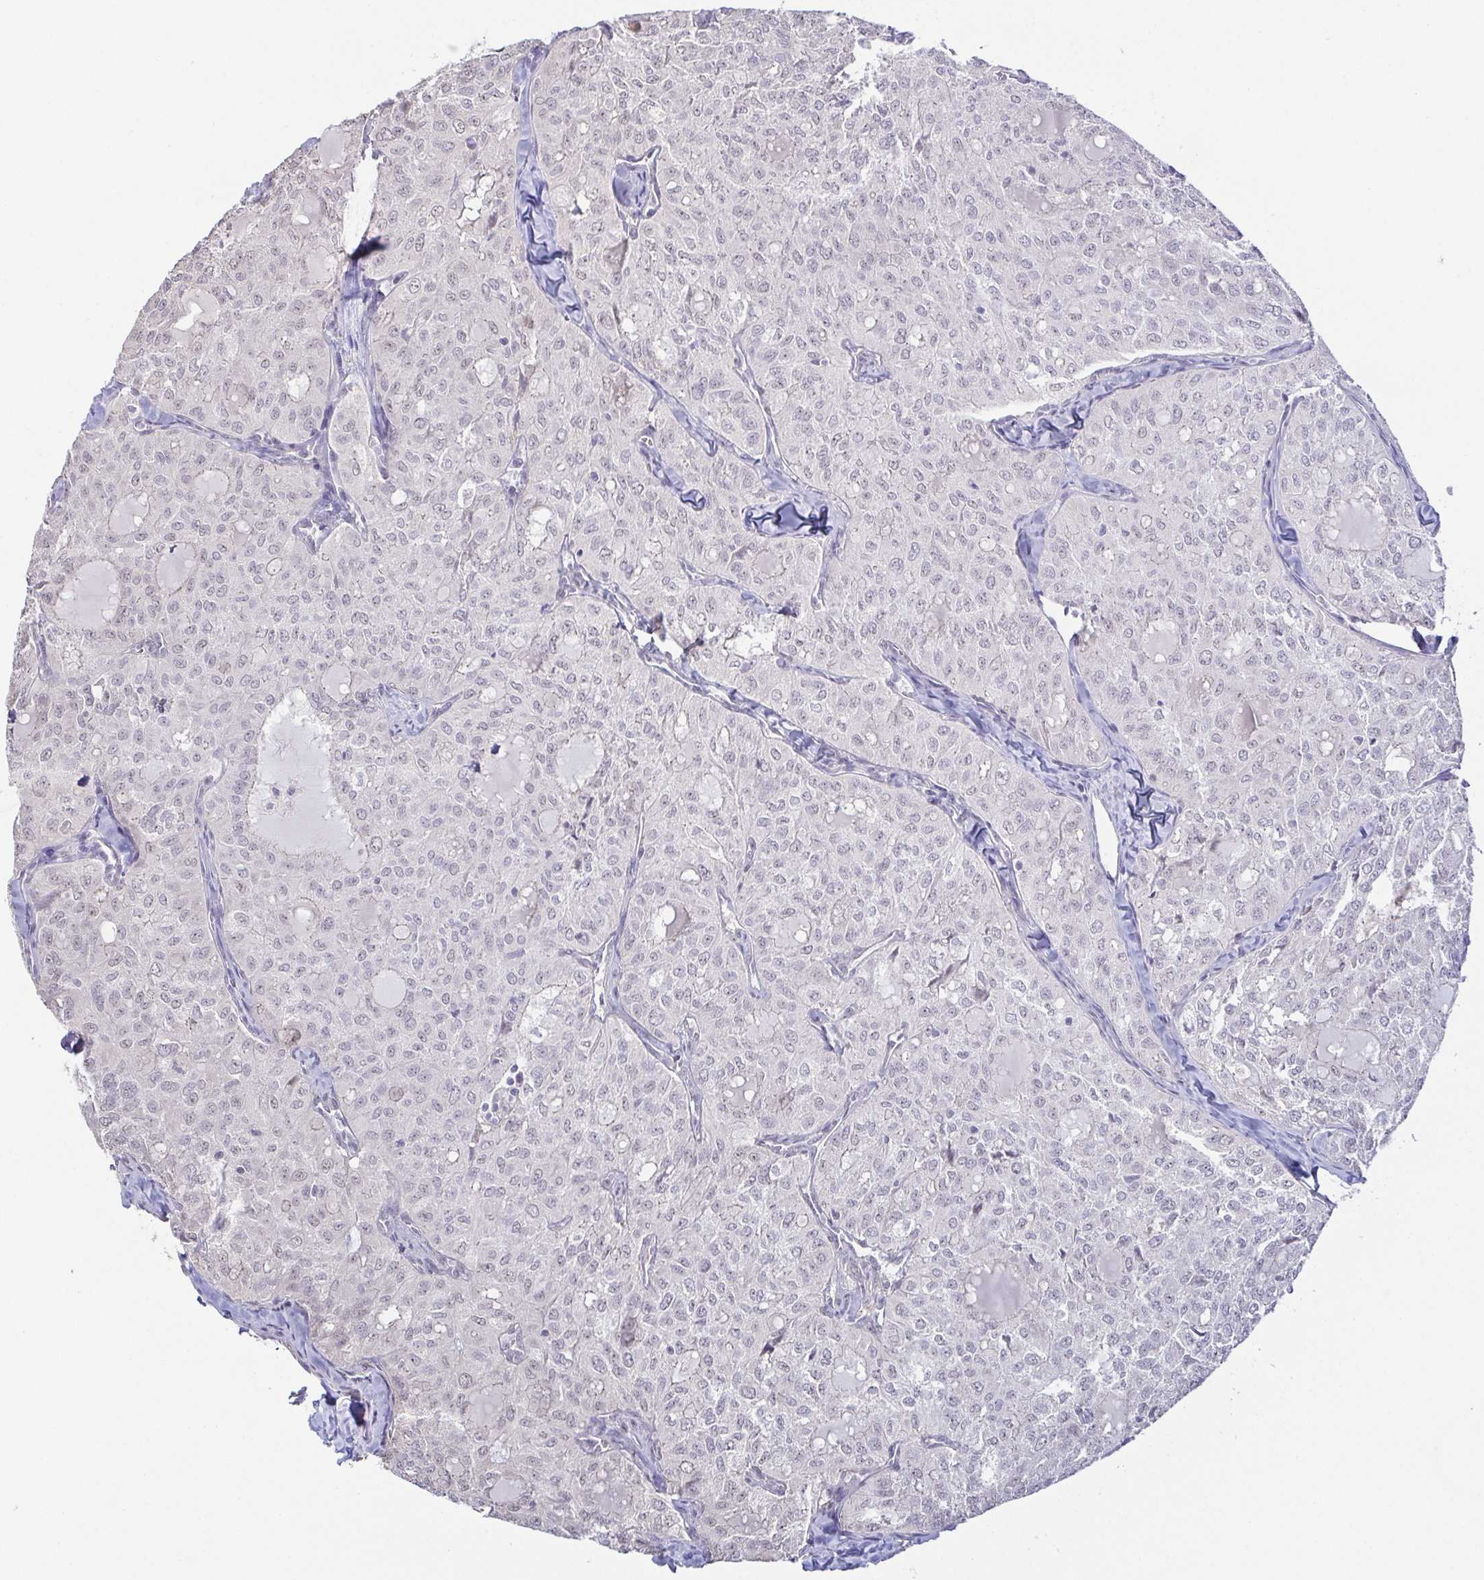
{"staining": {"intensity": "negative", "quantity": "none", "location": "none"}, "tissue": "thyroid cancer", "cell_type": "Tumor cells", "image_type": "cancer", "snomed": [{"axis": "morphology", "description": "Follicular adenoma carcinoma, NOS"}, {"axis": "topography", "description": "Thyroid gland"}], "caption": "The immunohistochemistry histopathology image has no significant positivity in tumor cells of thyroid cancer (follicular adenoma carcinoma) tissue. Brightfield microscopy of IHC stained with DAB (brown) and hematoxylin (blue), captured at high magnification.", "gene": "NEFH", "patient": {"sex": "male", "age": 75}}